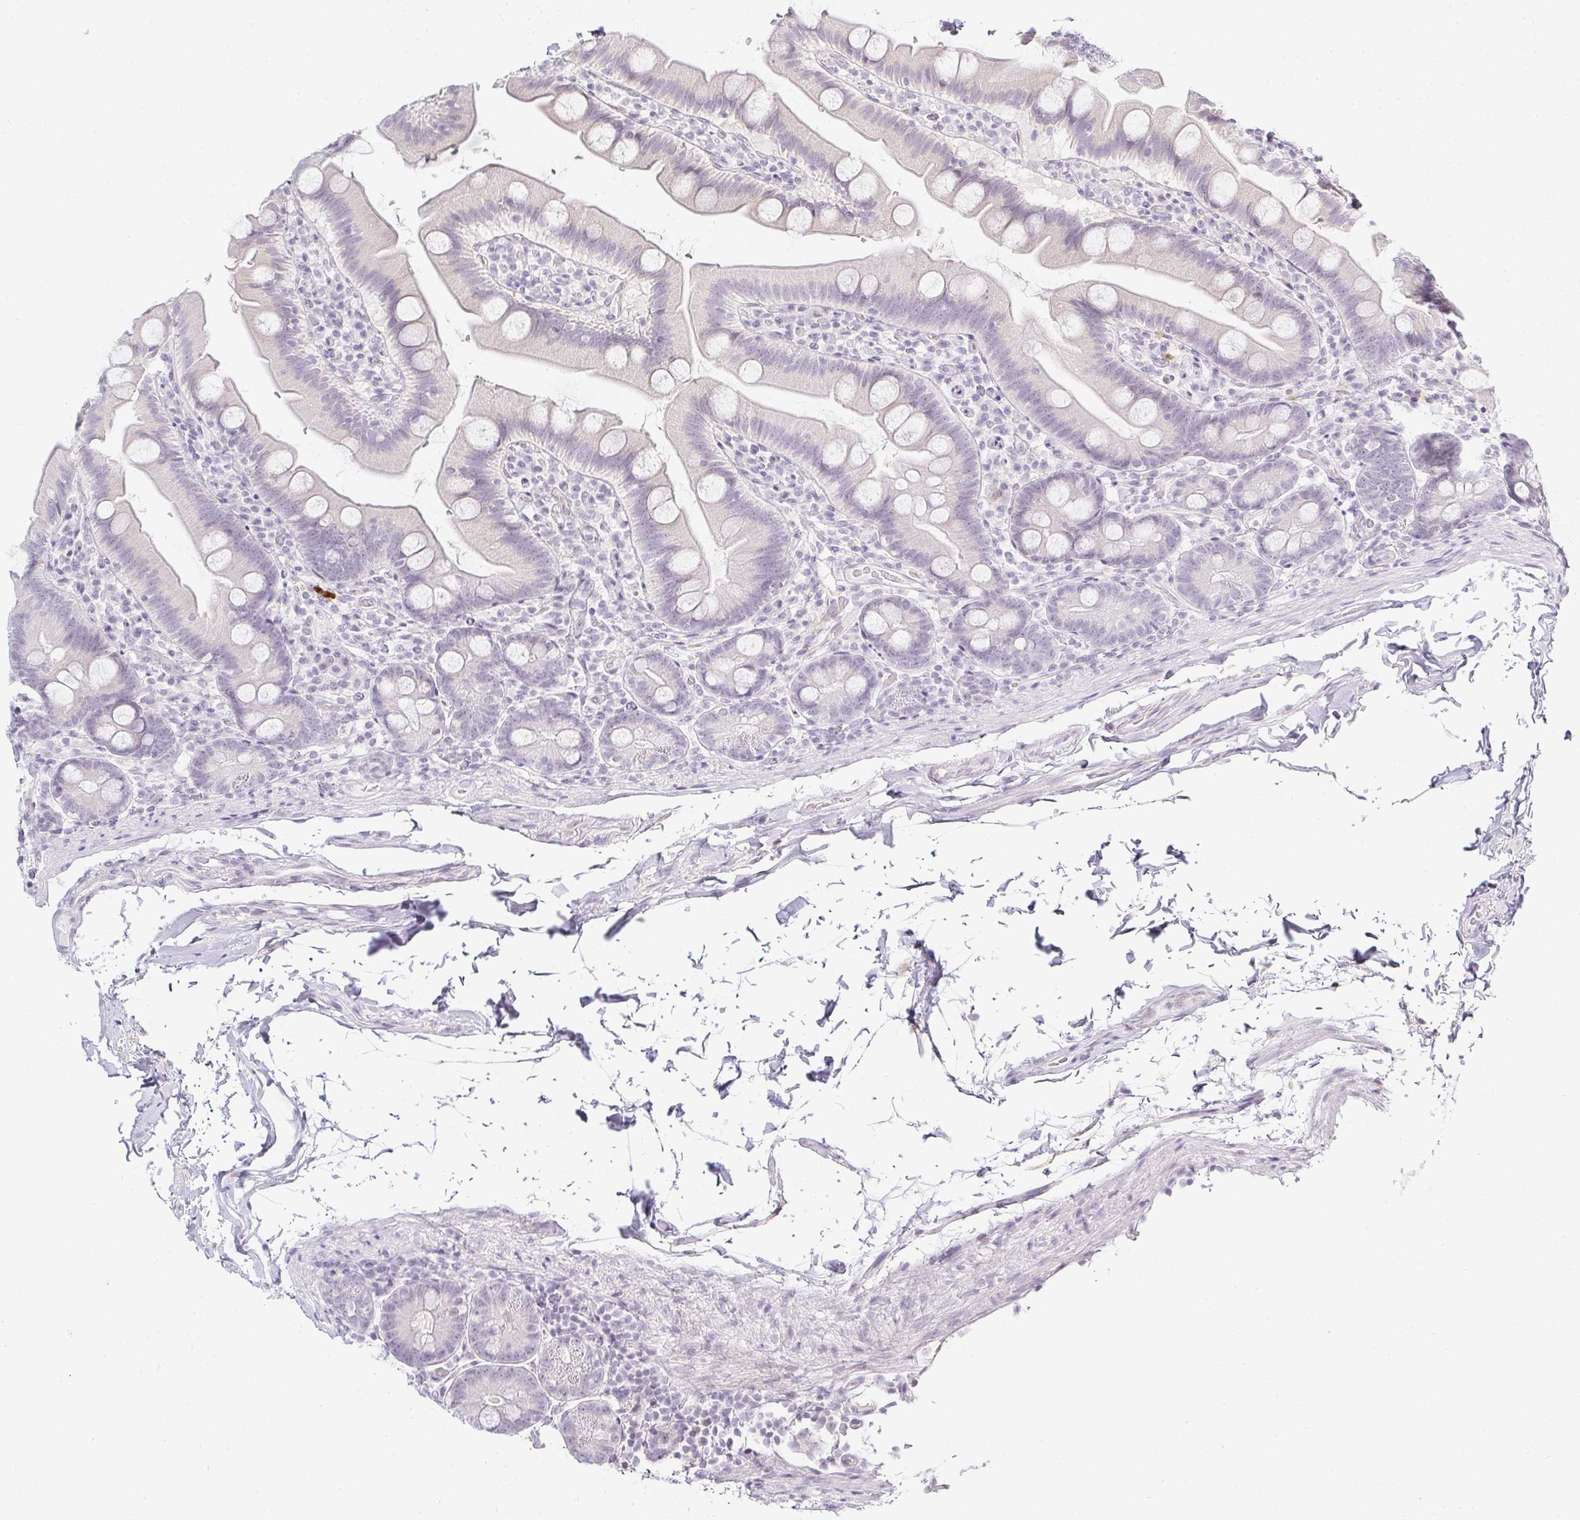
{"staining": {"intensity": "negative", "quantity": "none", "location": "none"}, "tissue": "small intestine", "cell_type": "Glandular cells", "image_type": "normal", "snomed": [{"axis": "morphology", "description": "Normal tissue, NOS"}, {"axis": "topography", "description": "Small intestine"}], "caption": "Immunohistochemical staining of benign small intestine reveals no significant staining in glandular cells. (DAB immunohistochemistry (IHC) visualized using brightfield microscopy, high magnification).", "gene": "ACAN", "patient": {"sex": "female", "age": 68}}